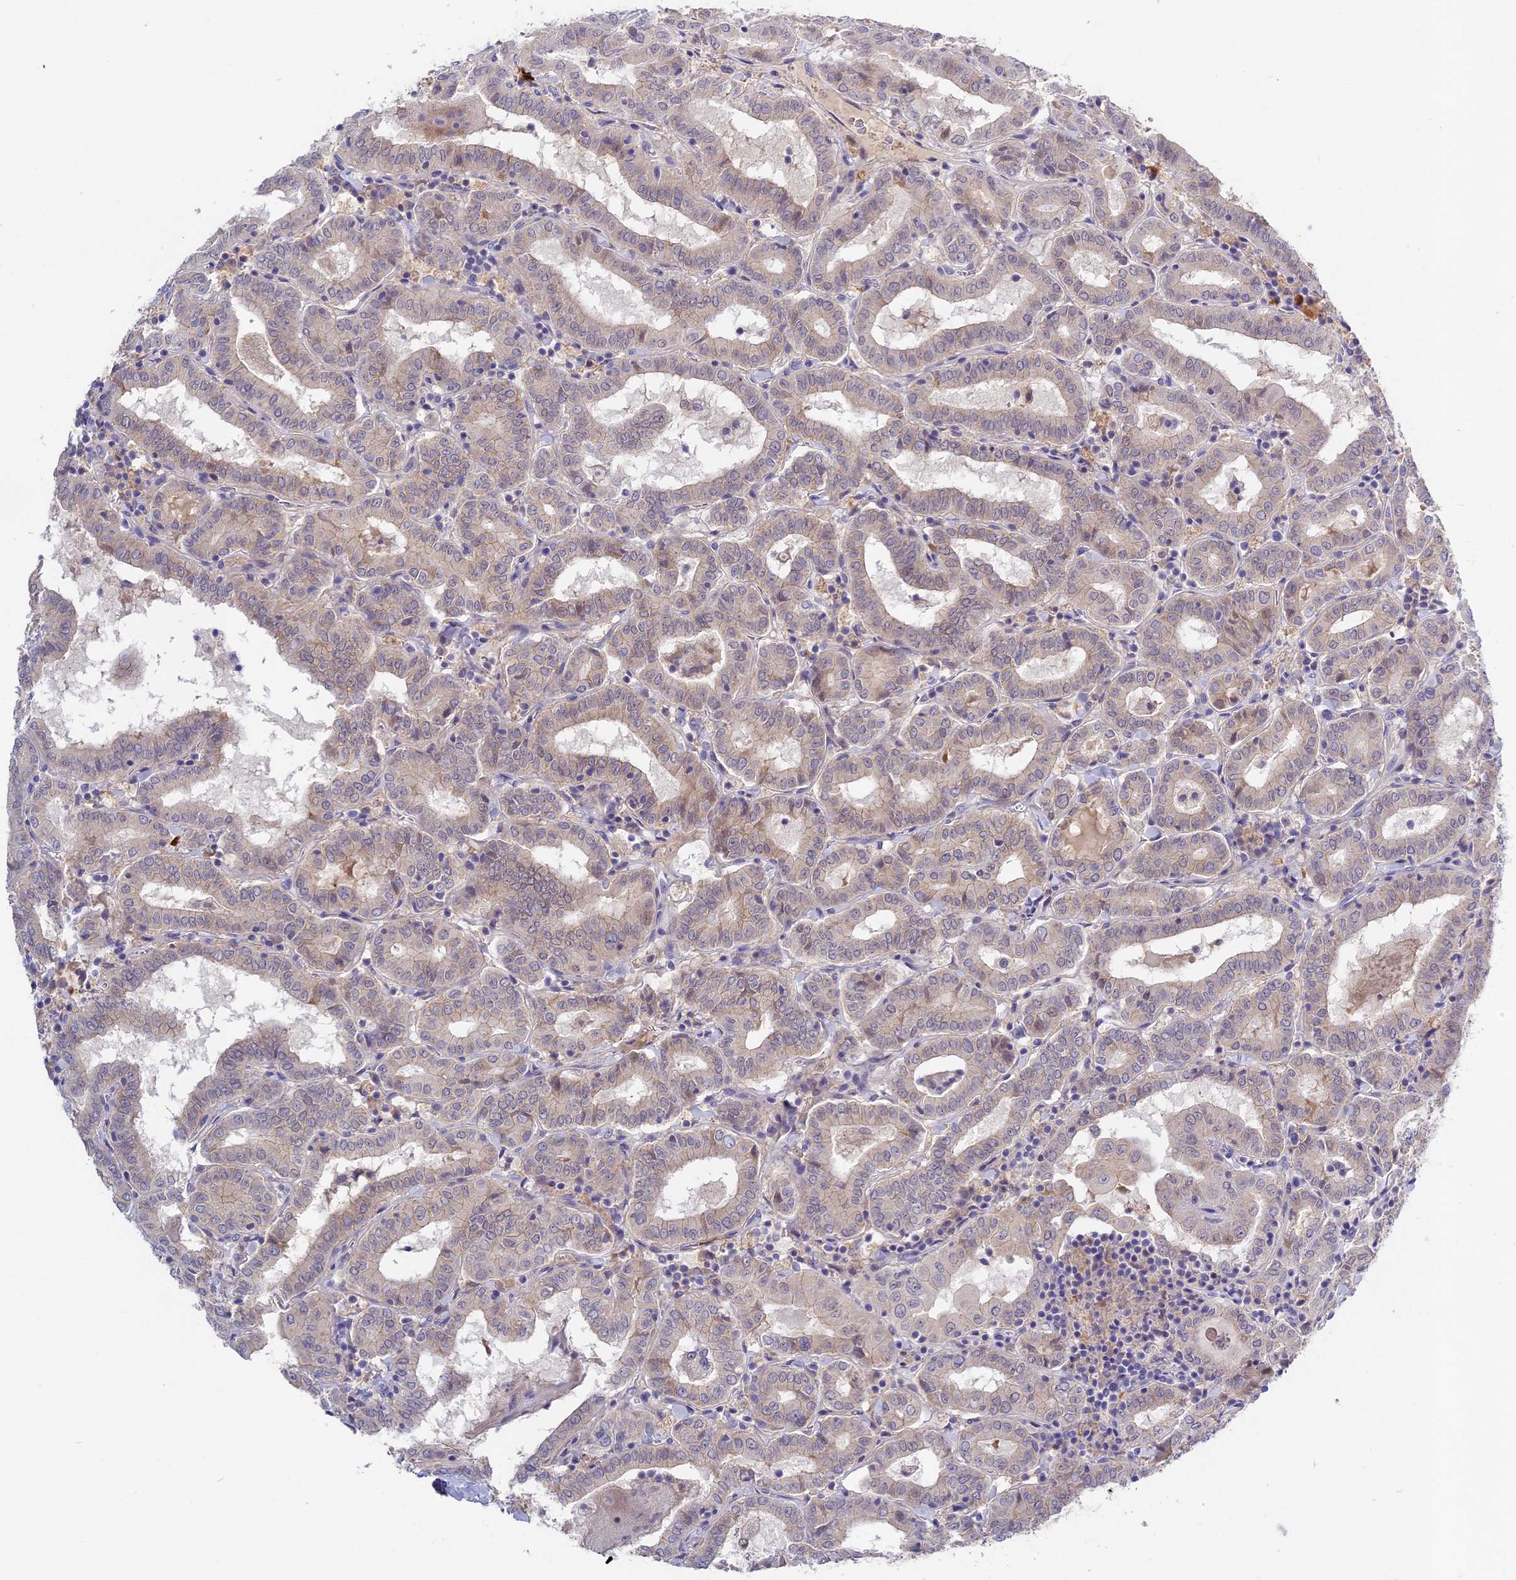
{"staining": {"intensity": "negative", "quantity": "none", "location": "none"}, "tissue": "thyroid cancer", "cell_type": "Tumor cells", "image_type": "cancer", "snomed": [{"axis": "morphology", "description": "Papillary adenocarcinoma, NOS"}, {"axis": "topography", "description": "Thyroid gland"}], "caption": "Tumor cells are negative for brown protein staining in thyroid cancer (papillary adenocarcinoma). (Stains: DAB (3,3'-diaminobenzidine) immunohistochemistry (IHC) with hematoxylin counter stain, Microscopy: brightfield microscopy at high magnification).", "gene": "ADGRD1", "patient": {"sex": "female", "age": 72}}